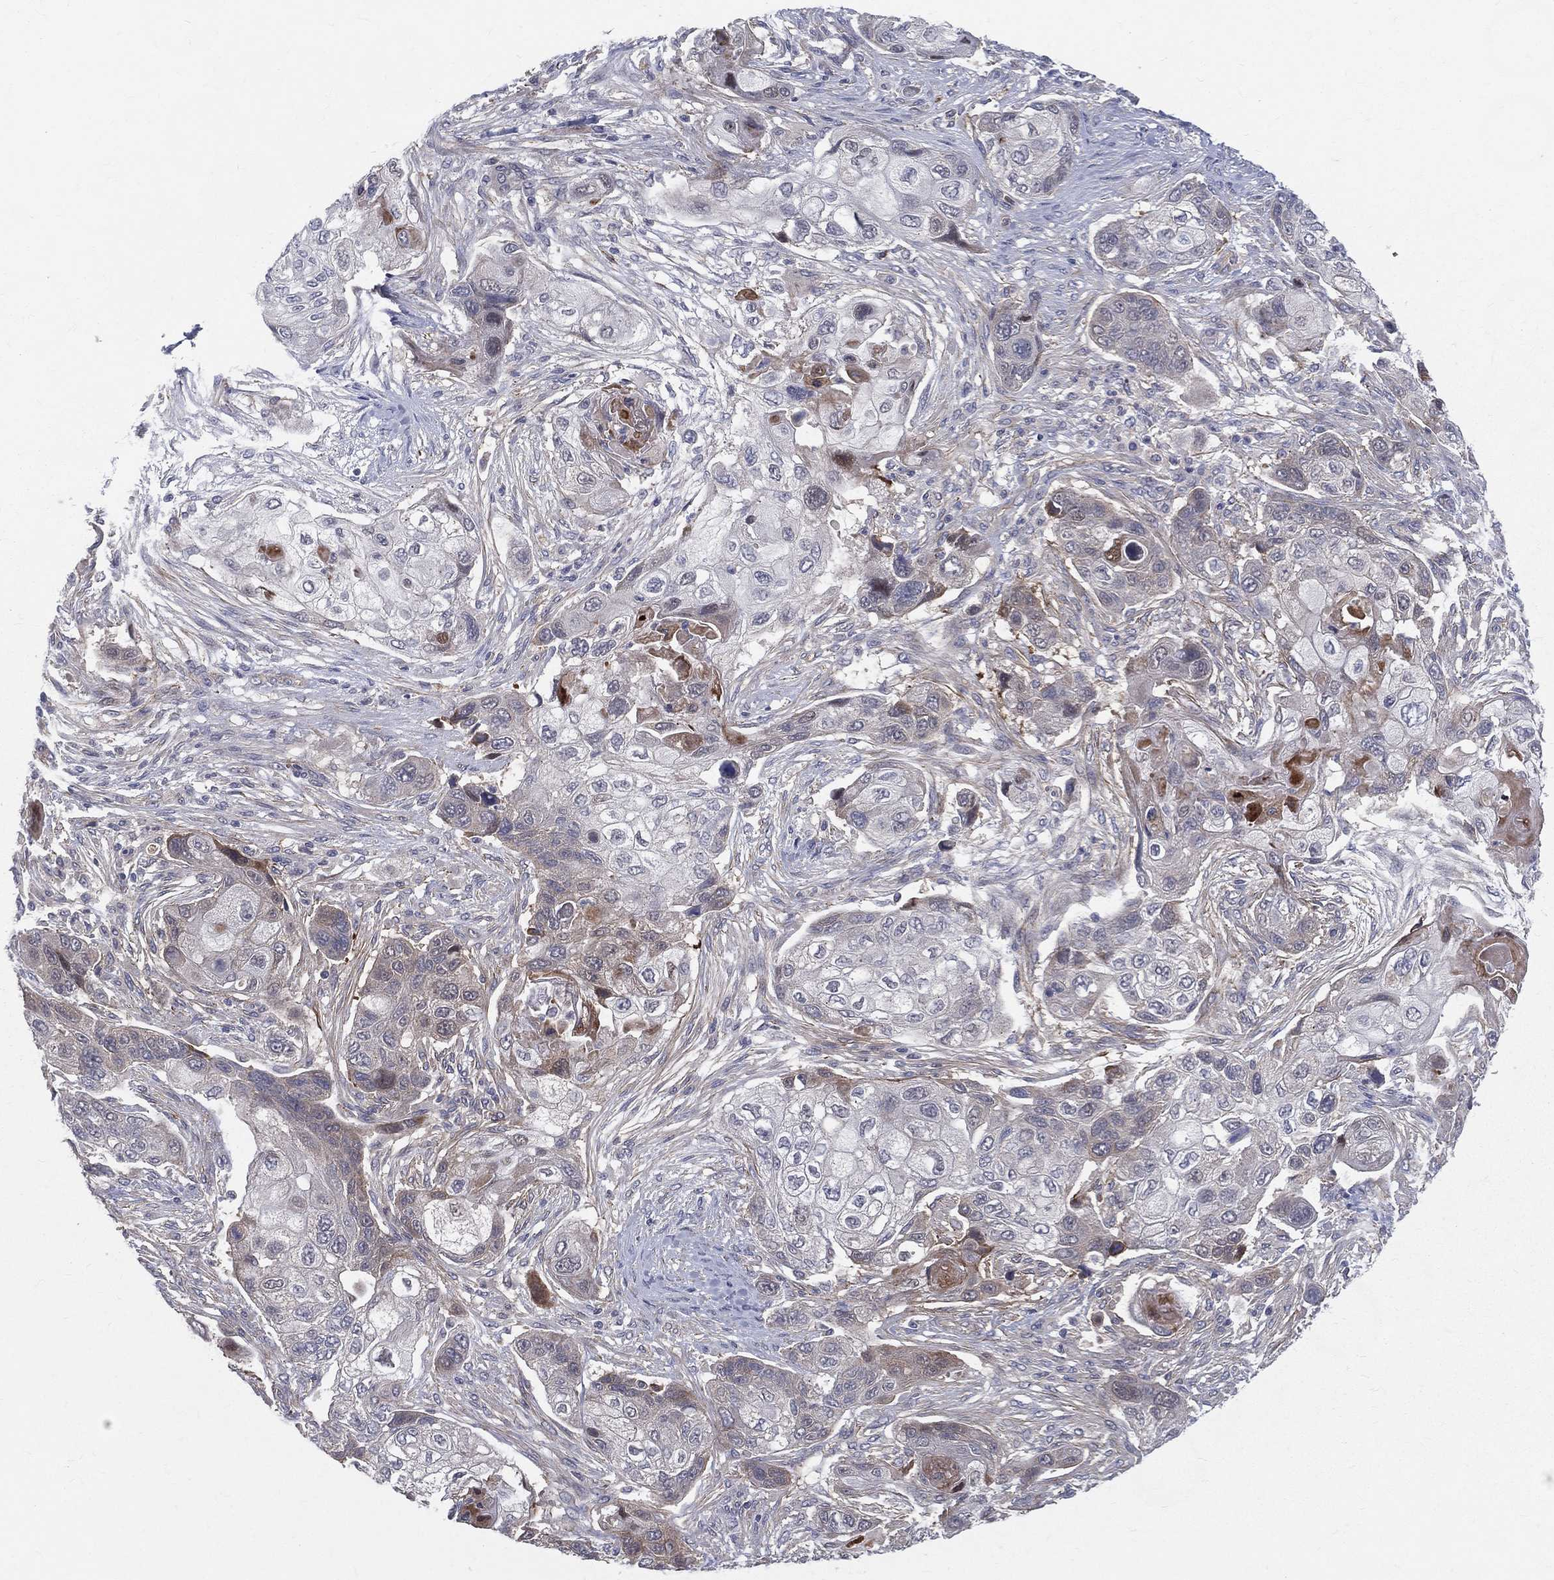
{"staining": {"intensity": "negative", "quantity": "none", "location": "none"}, "tissue": "lung cancer", "cell_type": "Tumor cells", "image_type": "cancer", "snomed": [{"axis": "morphology", "description": "Squamous cell carcinoma, NOS"}, {"axis": "topography", "description": "Lung"}], "caption": "A high-resolution photomicrograph shows immunohistochemistry staining of lung cancer, which demonstrates no significant positivity in tumor cells.", "gene": "POMZP3", "patient": {"sex": "male", "age": 69}}